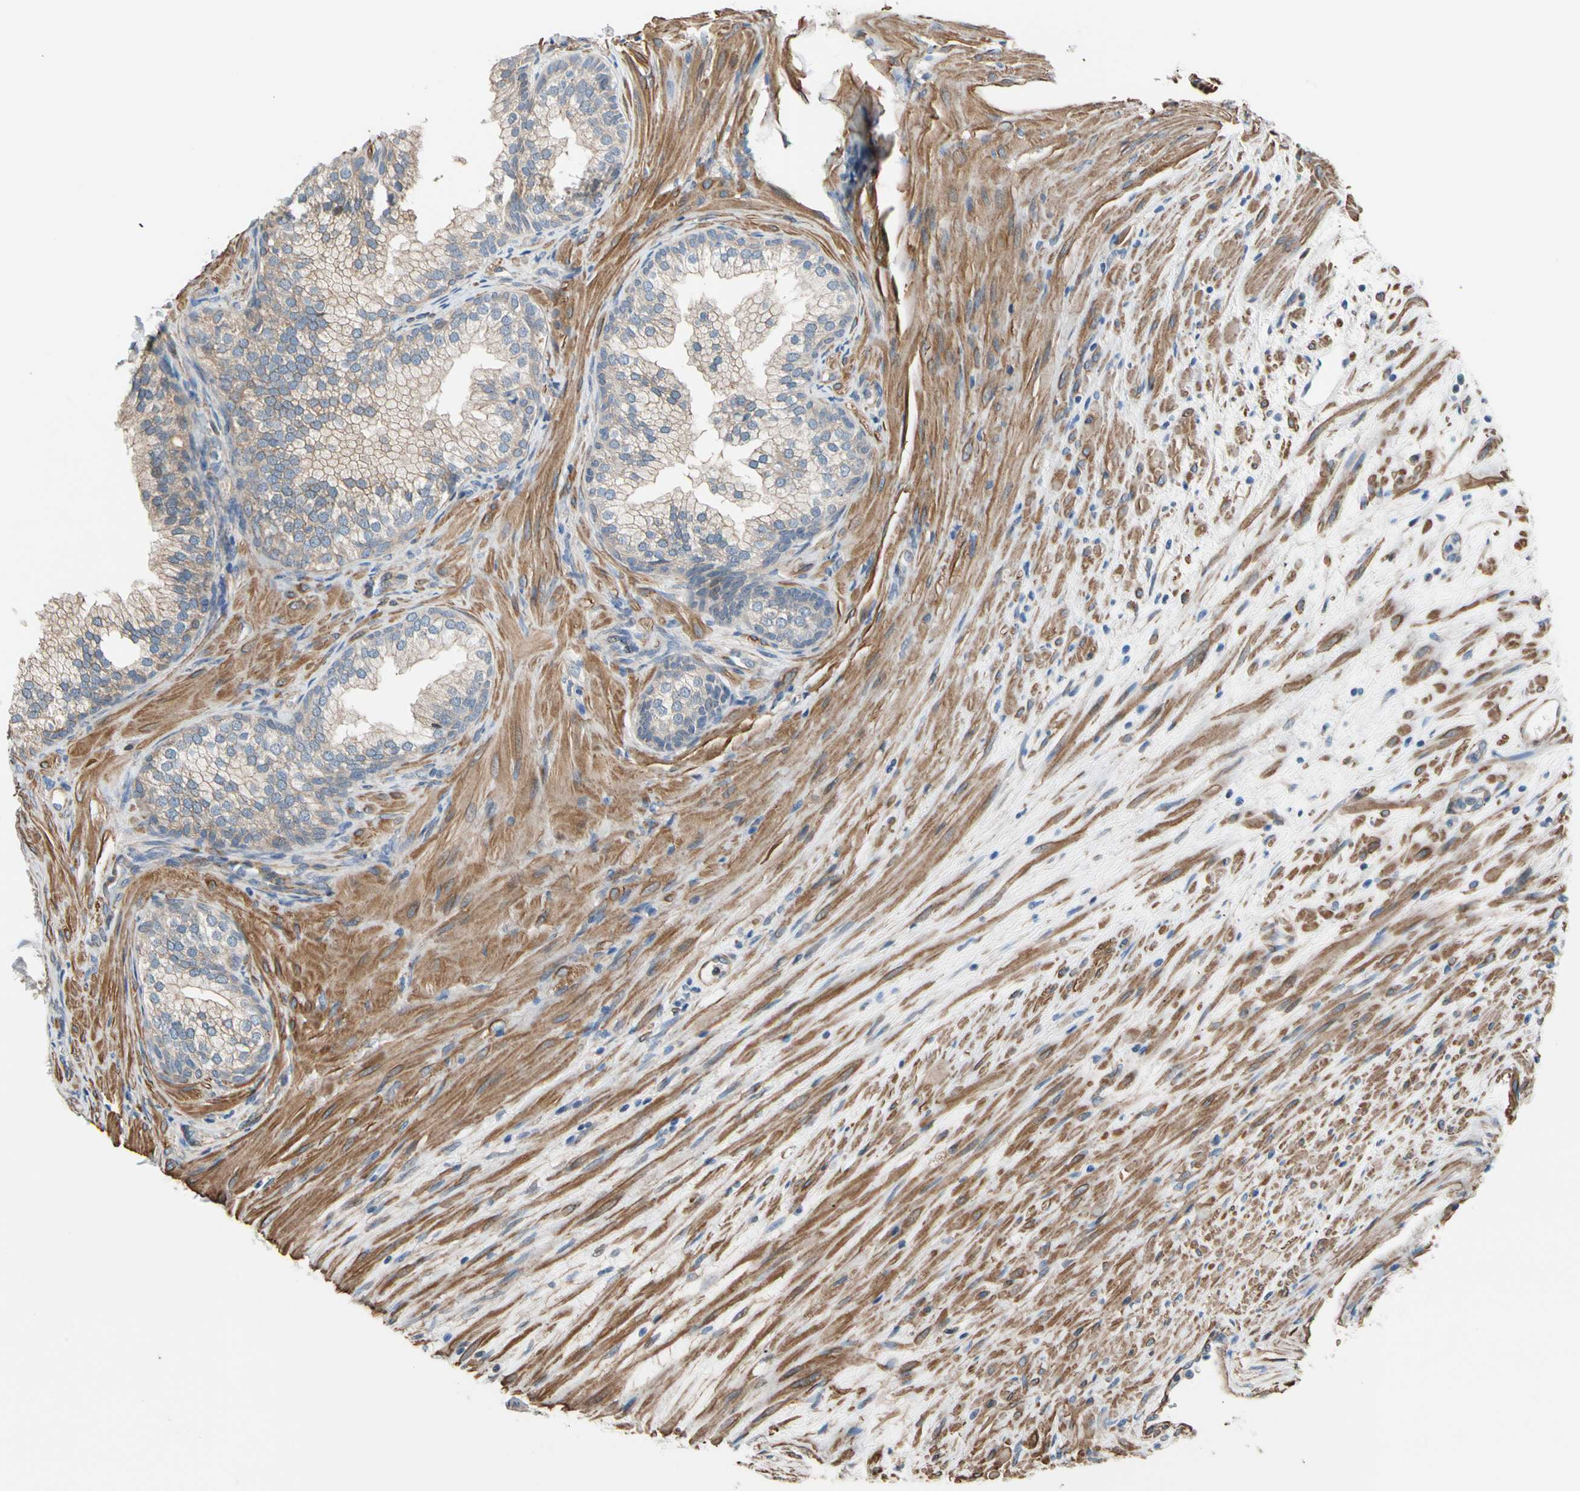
{"staining": {"intensity": "moderate", "quantity": ">75%", "location": "cytoplasmic/membranous"}, "tissue": "prostate", "cell_type": "Glandular cells", "image_type": "normal", "snomed": [{"axis": "morphology", "description": "Normal tissue, NOS"}, {"axis": "topography", "description": "Prostate"}], "caption": "The photomicrograph reveals immunohistochemical staining of benign prostate. There is moderate cytoplasmic/membranous positivity is appreciated in approximately >75% of glandular cells. Immunohistochemistry stains the protein of interest in brown and the nuclei are stained blue.", "gene": "LIMK2", "patient": {"sex": "male", "age": 76}}